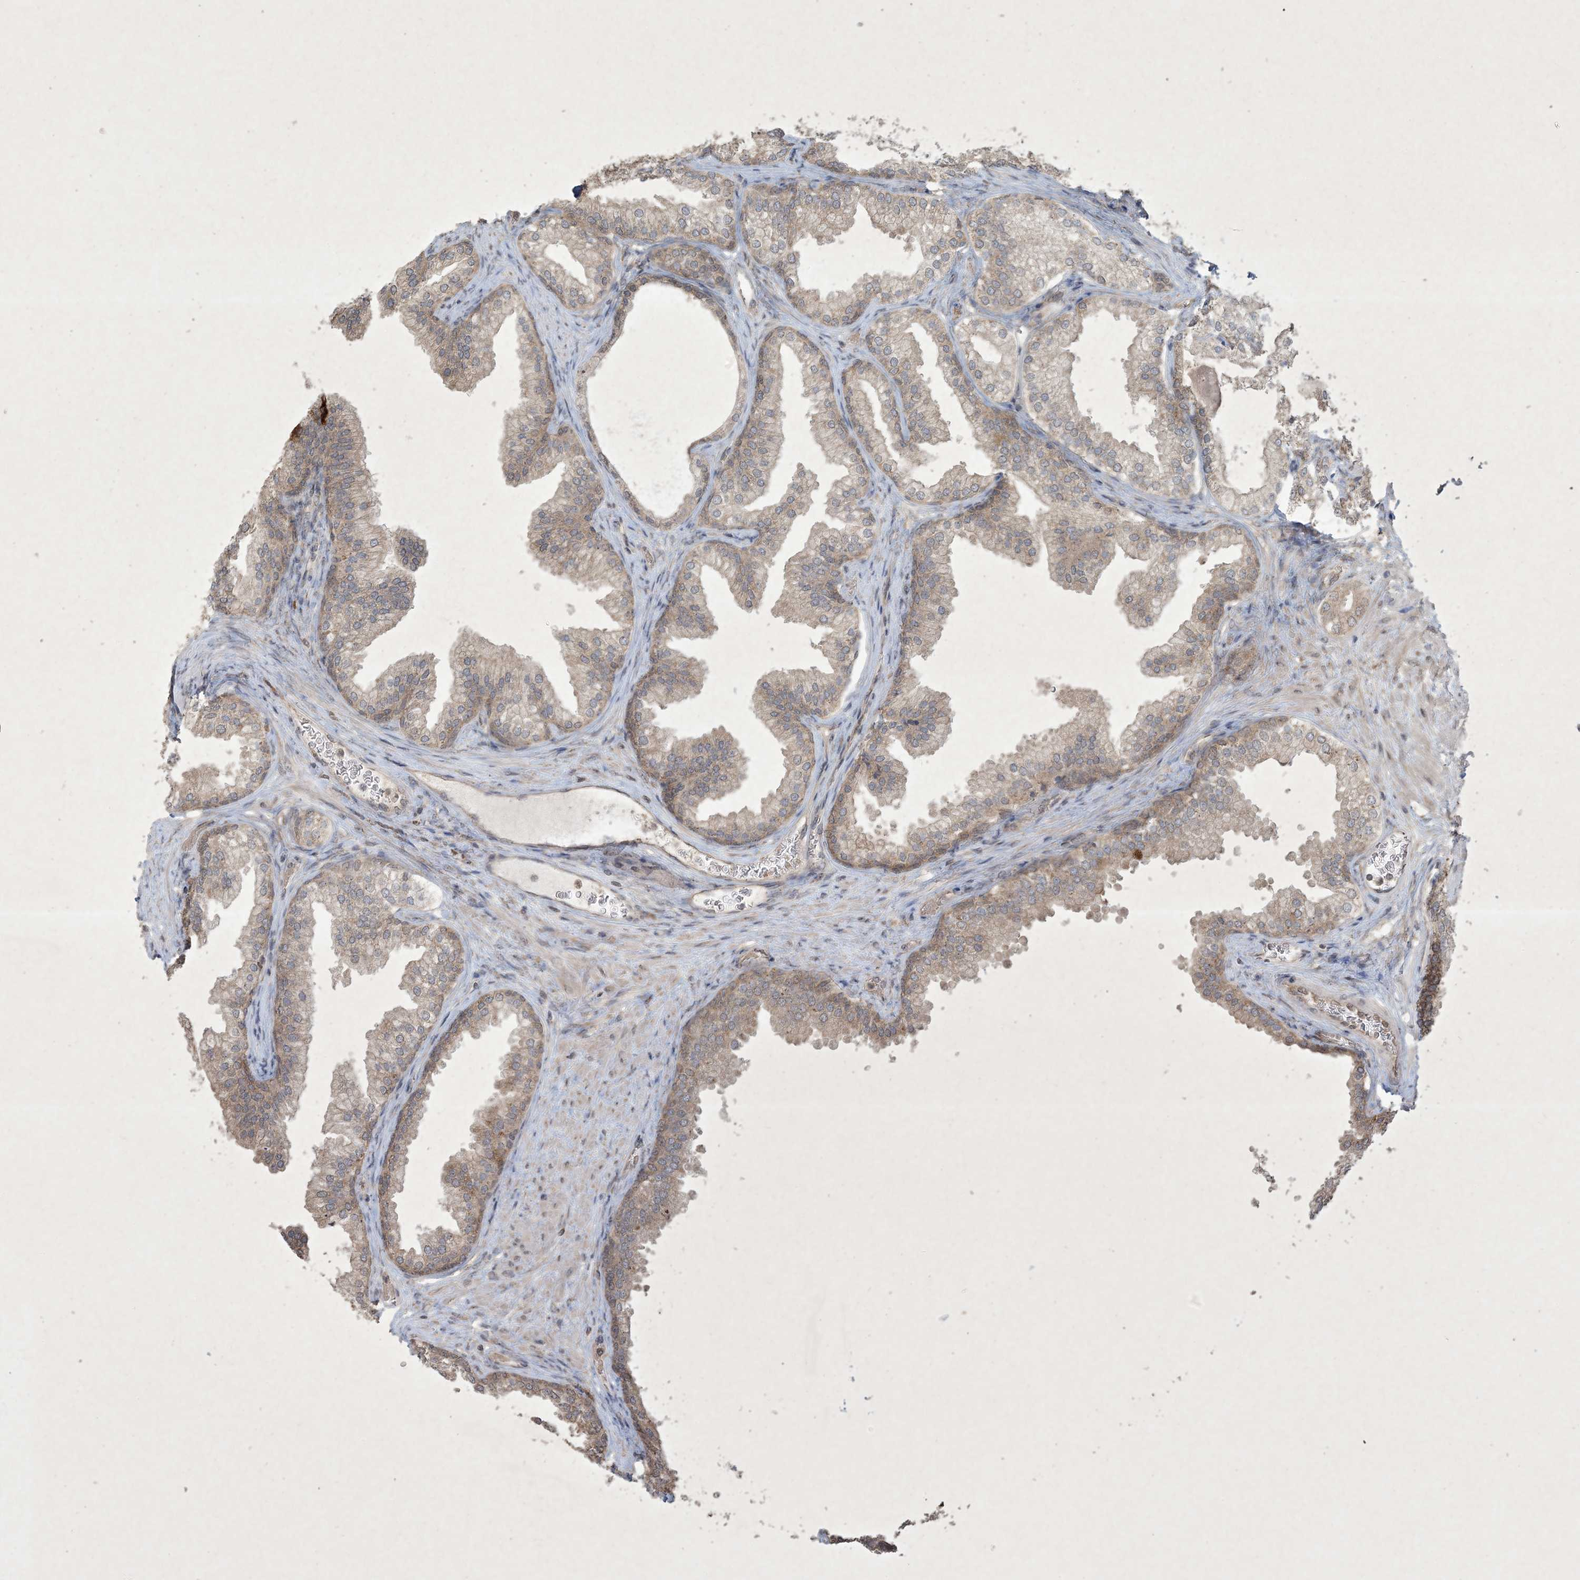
{"staining": {"intensity": "moderate", "quantity": "25%-75%", "location": "cytoplasmic/membranous"}, "tissue": "prostate", "cell_type": "Glandular cells", "image_type": "normal", "snomed": [{"axis": "morphology", "description": "Normal tissue, NOS"}, {"axis": "topography", "description": "Prostate"}], "caption": "Brown immunohistochemical staining in normal prostate shows moderate cytoplasmic/membranous positivity in about 25%-75% of glandular cells.", "gene": "NRBP2", "patient": {"sex": "male", "age": 76}}